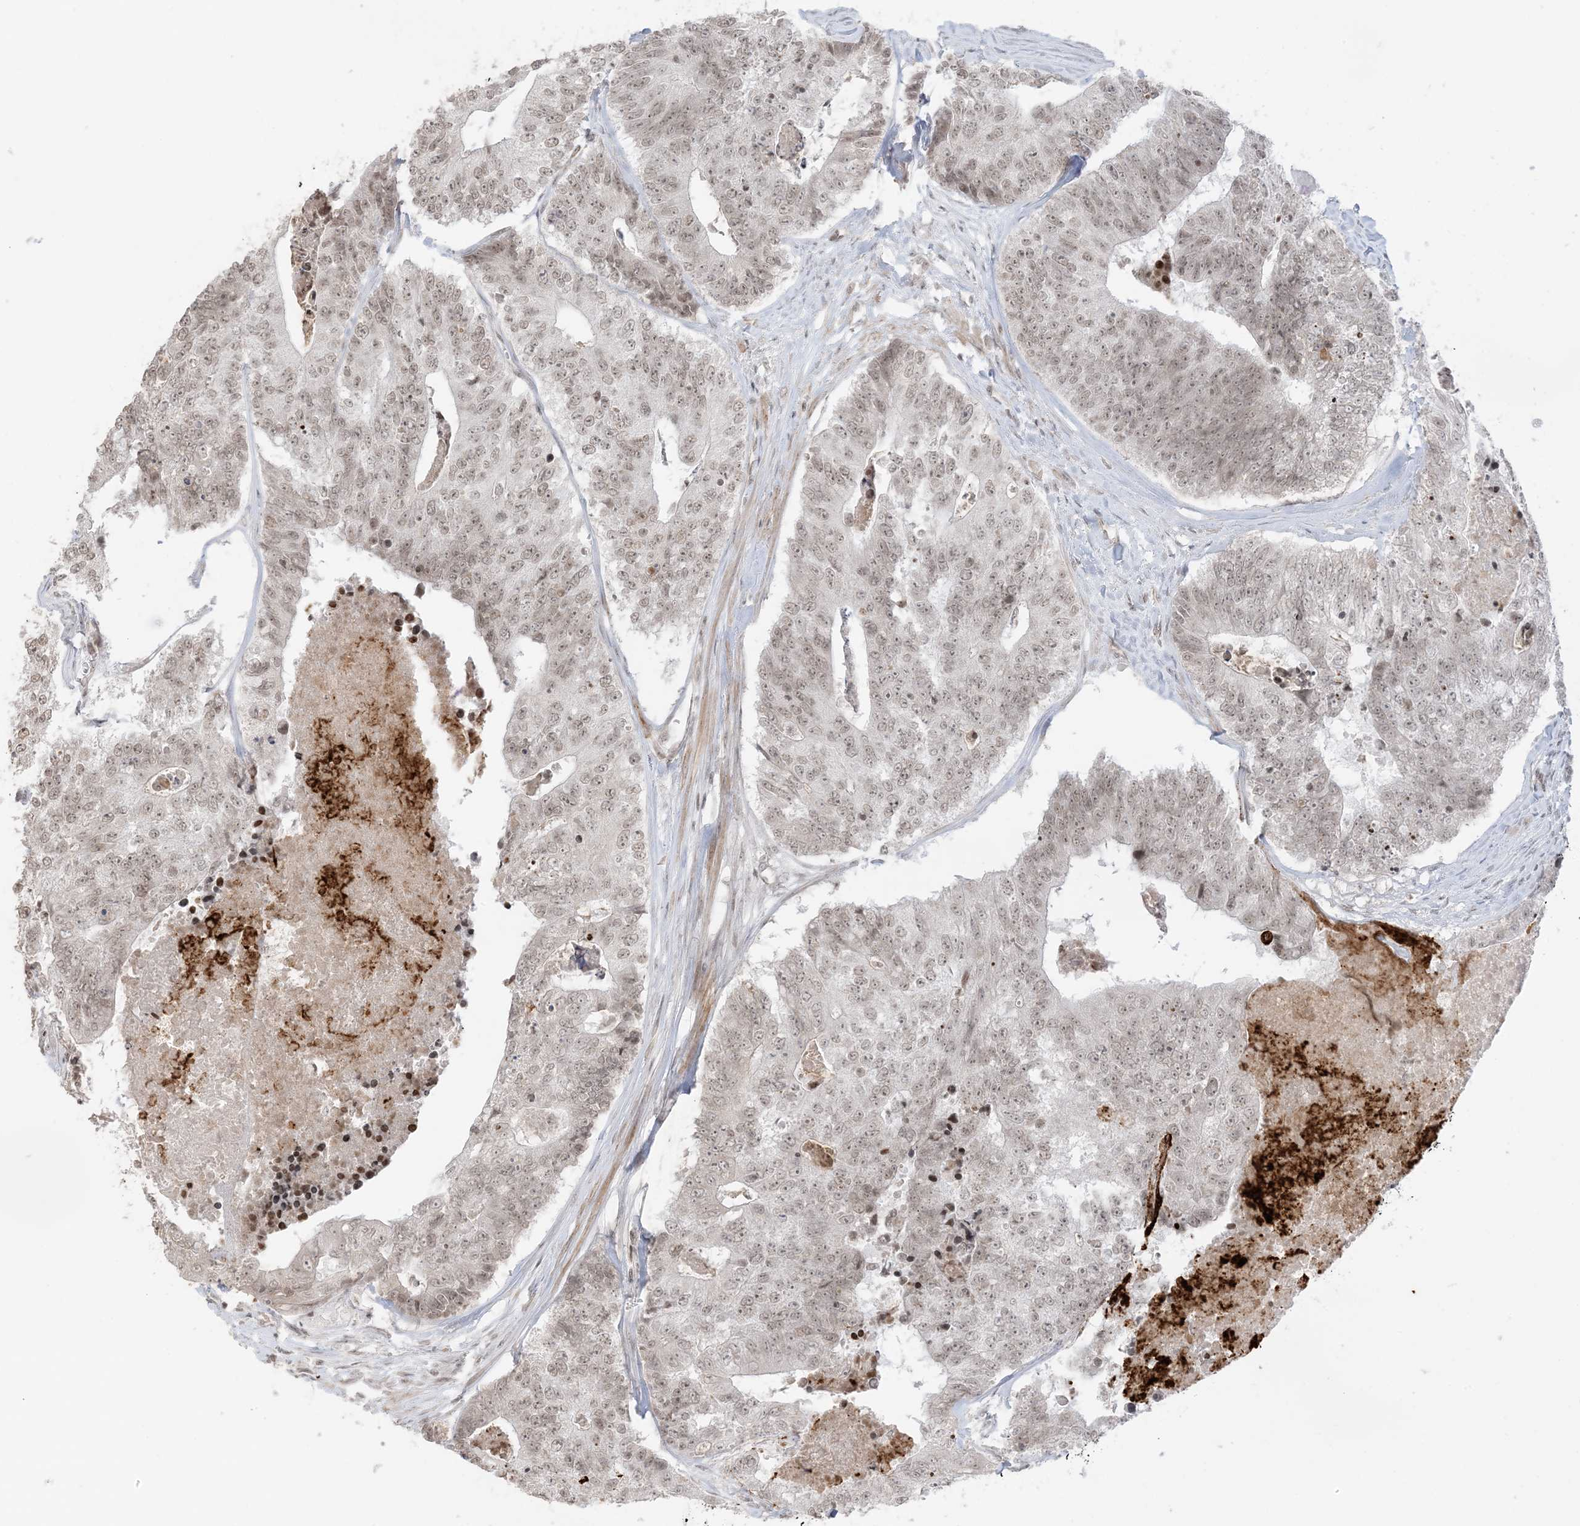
{"staining": {"intensity": "weak", "quantity": ">75%", "location": "nuclear"}, "tissue": "colorectal cancer", "cell_type": "Tumor cells", "image_type": "cancer", "snomed": [{"axis": "morphology", "description": "Adenocarcinoma, NOS"}, {"axis": "topography", "description": "Colon"}], "caption": "This is a histology image of immunohistochemistry (IHC) staining of adenocarcinoma (colorectal), which shows weak staining in the nuclear of tumor cells.", "gene": "METAP1D", "patient": {"sex": "female", "age": 67}}